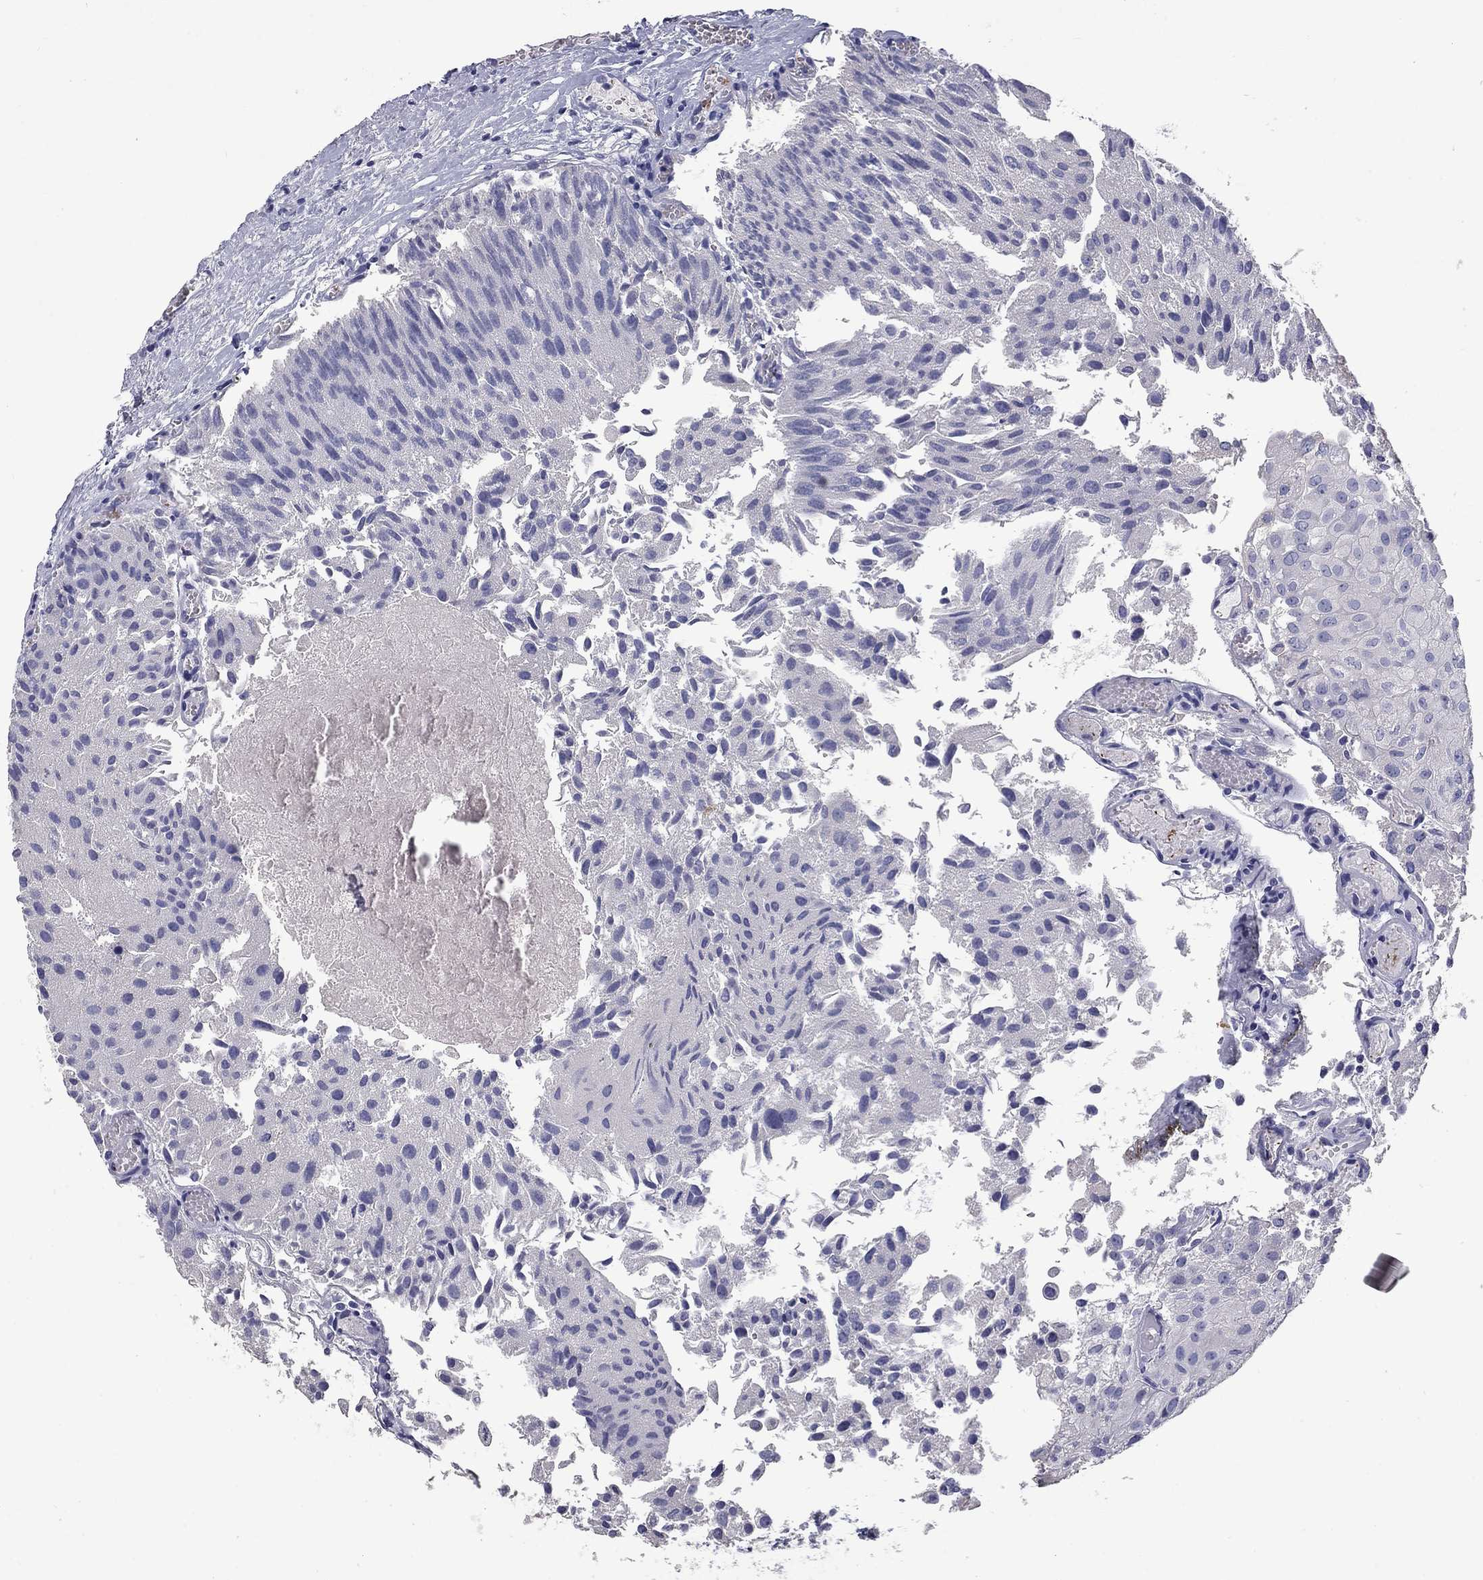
{"staining": {"intensity": "negative", "quantity": "none", "location": "none"}, "tissue": "urothelial cancer", "cell_type": "Tumor cells", "image_type": "cancer", "snomed": [{"axis": "morphology", "description": "Urothelial carcinoma, Low grade"}, {"axis": "topography", "description": "Urinary bladder"}], "caption": "Human low-grade urothelial carcinoma stained for a protein using immunohistochemistry demonstrates no expression in tumor cells.", "gene": "PLEK", "patient": {"sex": "female", "age": 78}}